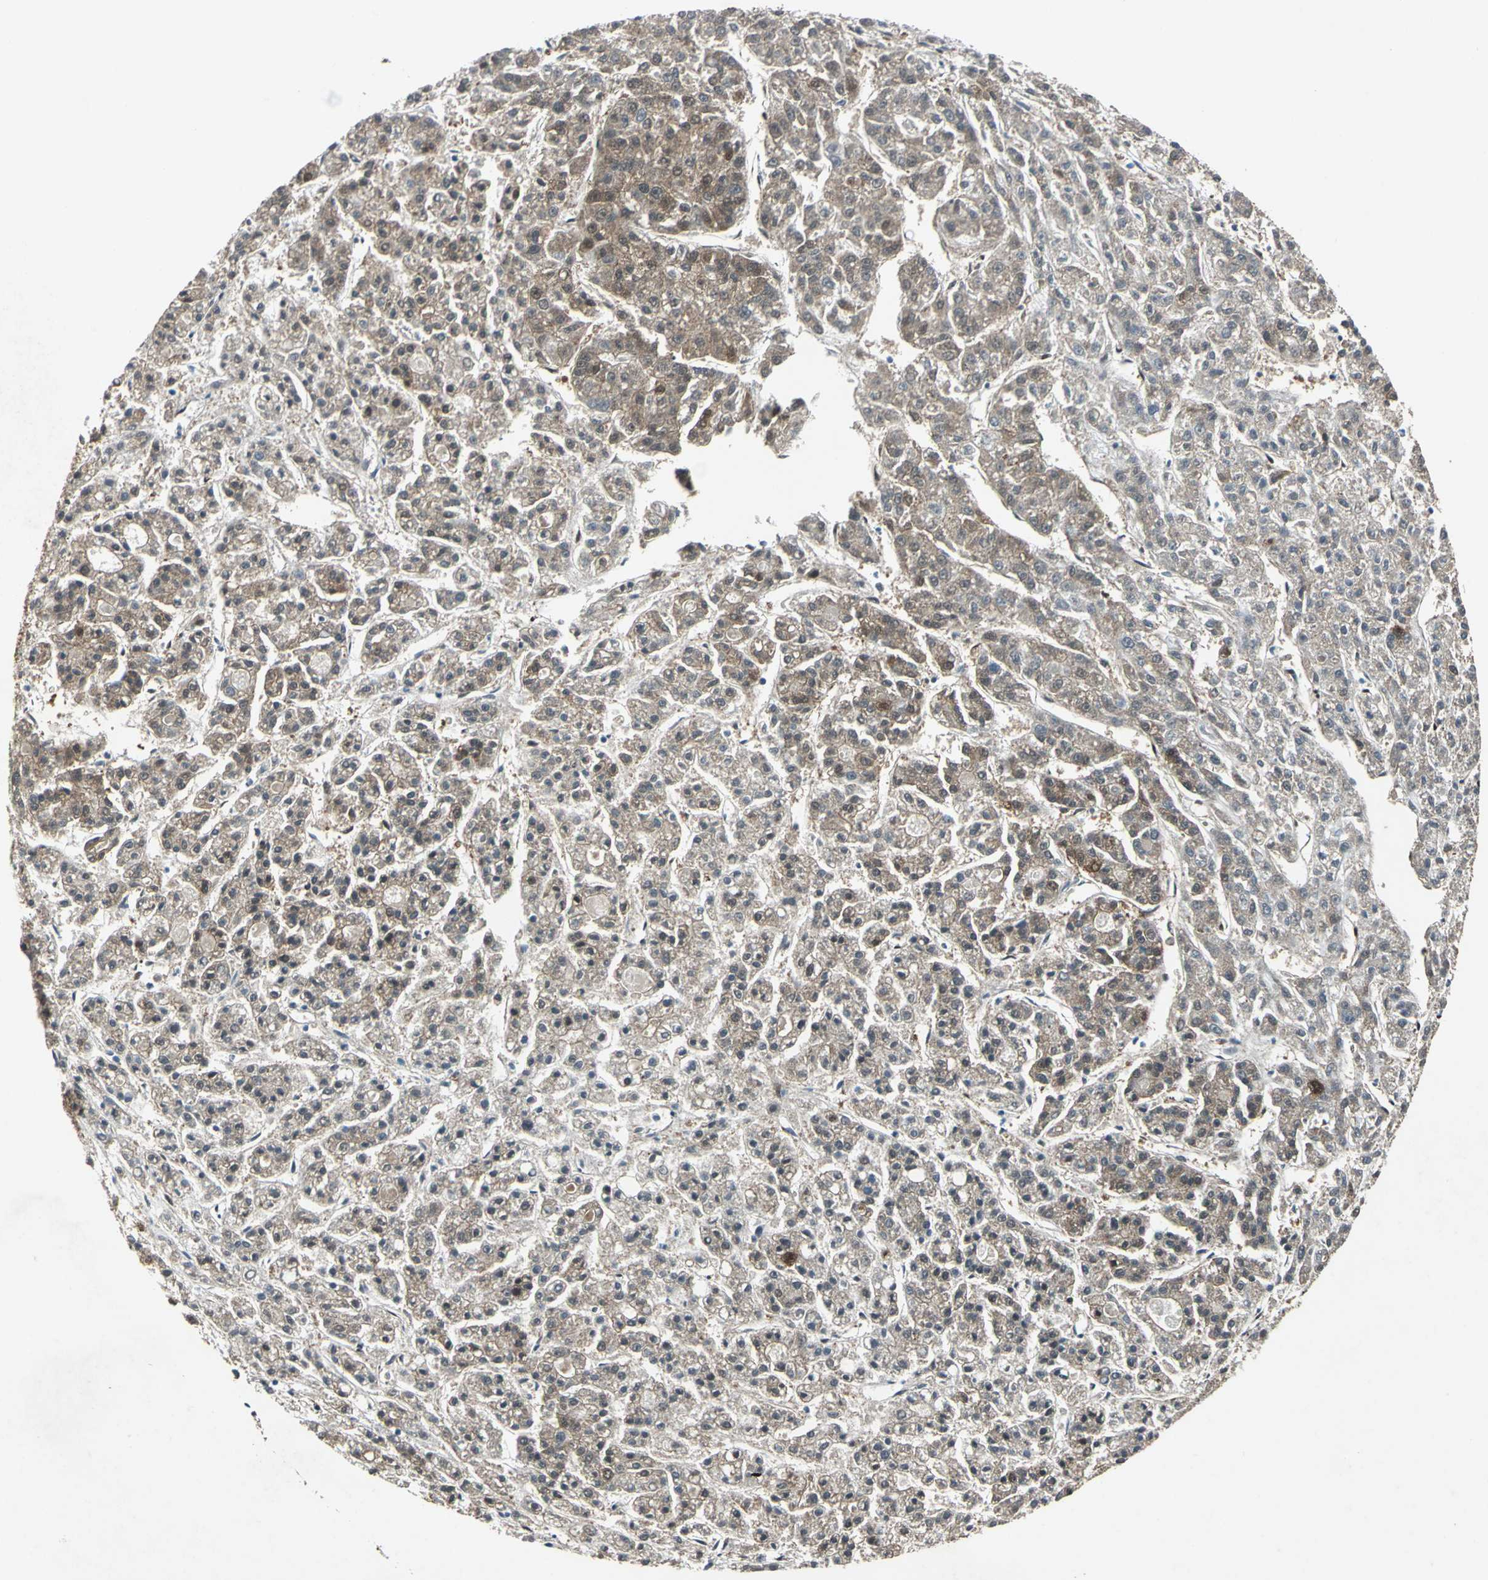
{"staining": {"intensity": "moderate", "quantity": ">75%", "location": "cytoplasmic/membranous"}, "tissue": "liver cancer", "cell_type": "Tumor cells", "image_type": "cancer", "snomed": [{"axis": "morphology", "description": "Carcinoma, Hepatocellular, NOS"}, {"axis": "topography", "description": "Liver"}], "caption": "DAB immunohistochemical staining of hepatocellular carcinoma (liver) shows moderate cytoplasmic/membranous protein positivity in approximately >75% of tumor cells.", "gene": "RRM2B", "patient": {"sex": "male", "age": 70}}